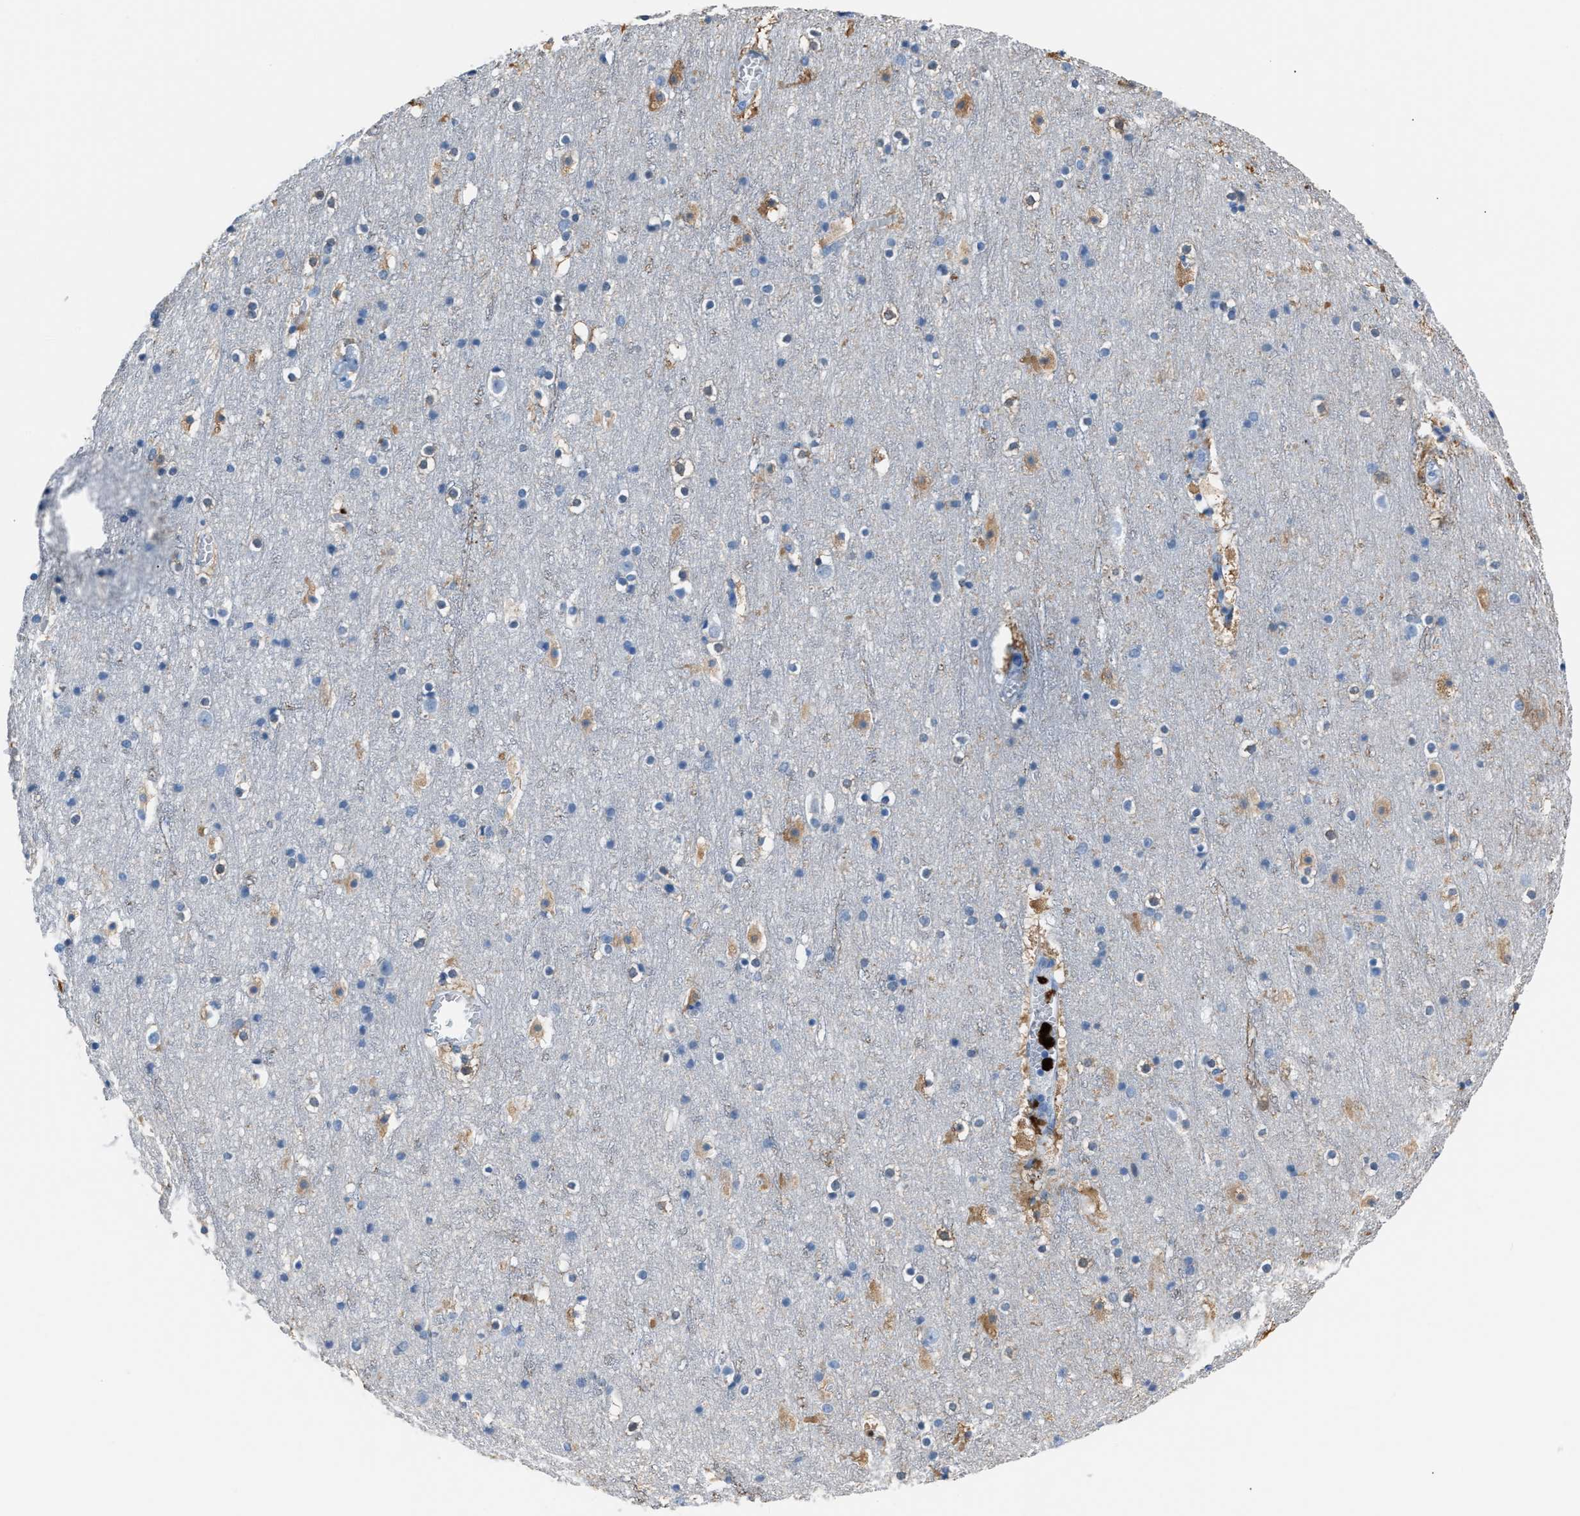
{"staining": {"intensity": "negative", "quantity": "none", "location": "none"}, "tissue": "cerebral cortex", "cell_type": "Endothelial cells", "image_type": "normal", "snomed": [{"axis": "morphology", "description": "Normal tissue, NOS"}, {"axis": "topography", "description": "Cerebral cortex"}], "caption": "IHC of benign human cerebral cortex demonstrates no staining in endothelial cells. (Immunohistochemistry, brightfield microscopy, high magnification).", "gene": "S100P", "patient": {"sex": "male", "age": 45}}